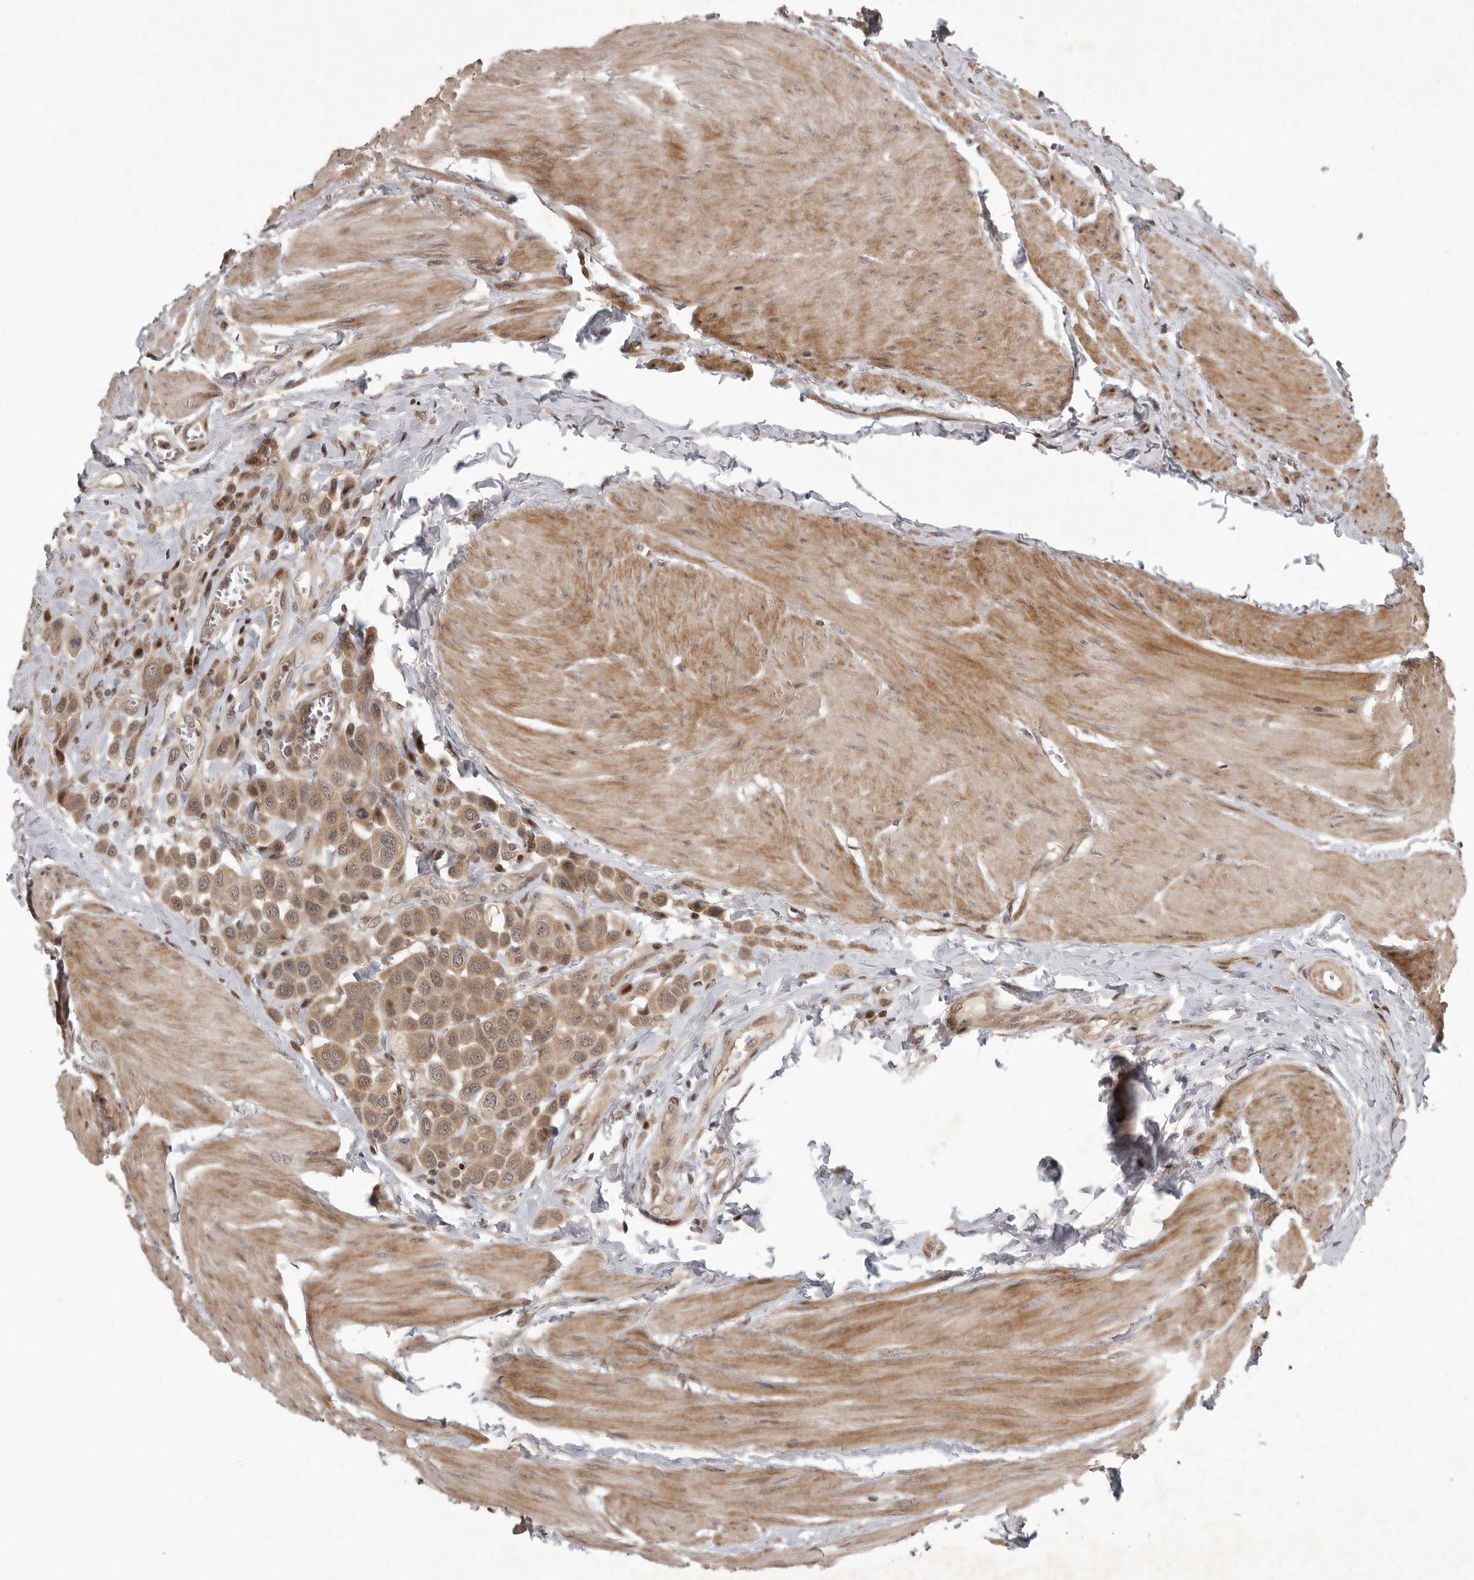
{"staining": {"intensity": "moderate", "quantity": ">75%", "location": "cytoplasmic/membranous,nuclear"}, "tissue": "urothelial cancer", "cell_type": "Tumor cells", "image_type": "cancer", "snomed": [{"axis": "morphology", "description": "Urothelial carcinoma, High grade"}, {"axis": "topography", "description": "Urinary bladder"}], "caption": "Immunohistochemistry (IHC) (DAB) staining of human urothelial cancer reveals moderate cytoplasmic/membranous and nuclear protein staining in approximately >75% of tumor cells.", "gene": "RABIF", "patient": {"sex": "male", "age": 50}}